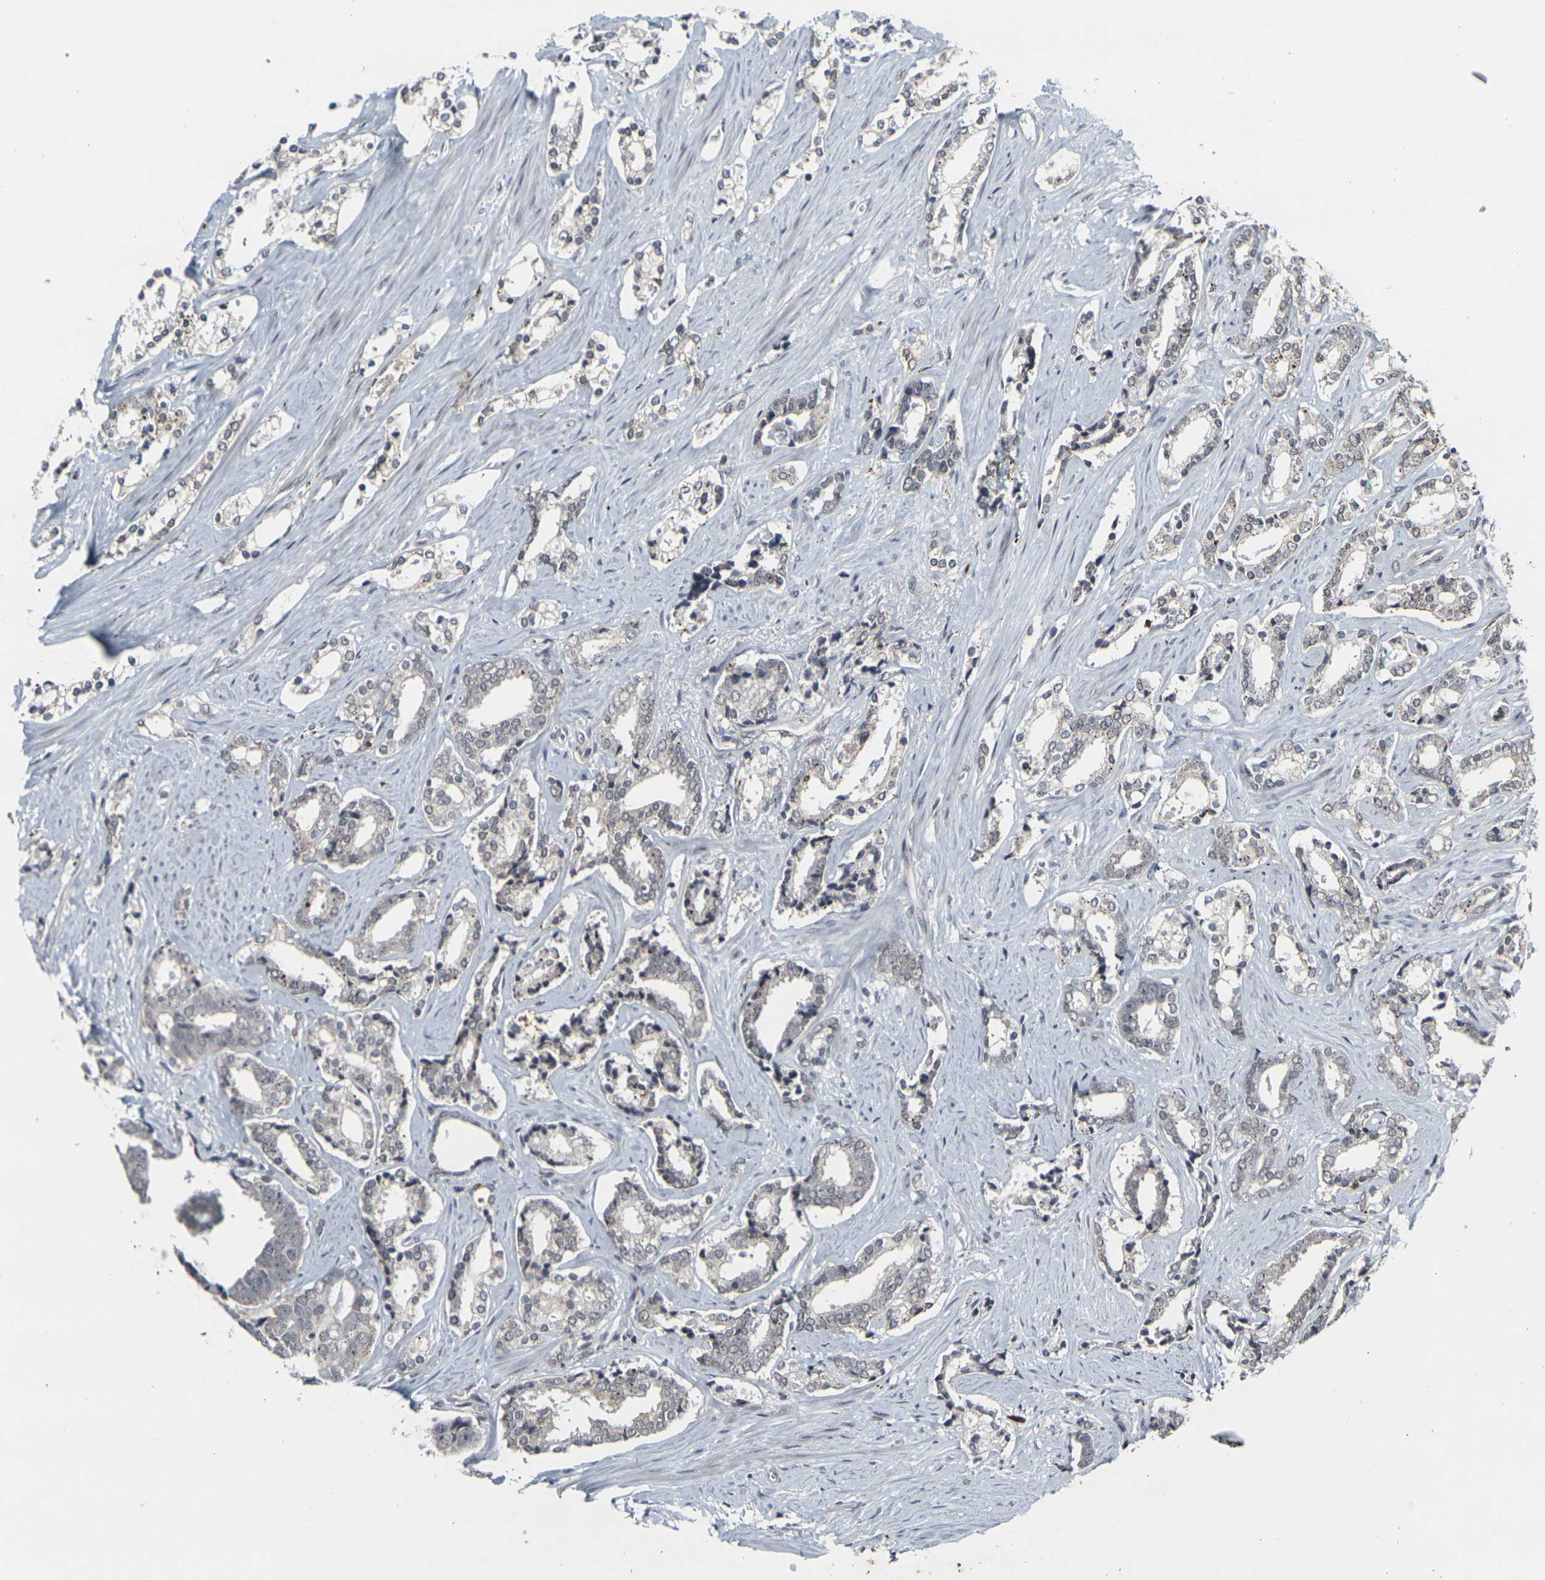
{"staining": {"intensity": "negative", "quantity": "none", "location": "none"}, "tissue": "prostate cancer", "cell_type": "Tumor cells", "image_type": "cancer", "snomed": [{"axis": "morphology", "description": "Adenocarcinoma, High grade"}, {"axis": "topography", "description": "Prostate"}], "caption": "There is no significant staining in tumor cells of prostate cancer (high-grade adenocarcinoma). (Brightfield microscopy of DAB immunohistochemistry (IHC) at high magnification).", "gene": "GPR19", "patient": {"sex": "male", "age": 67}}